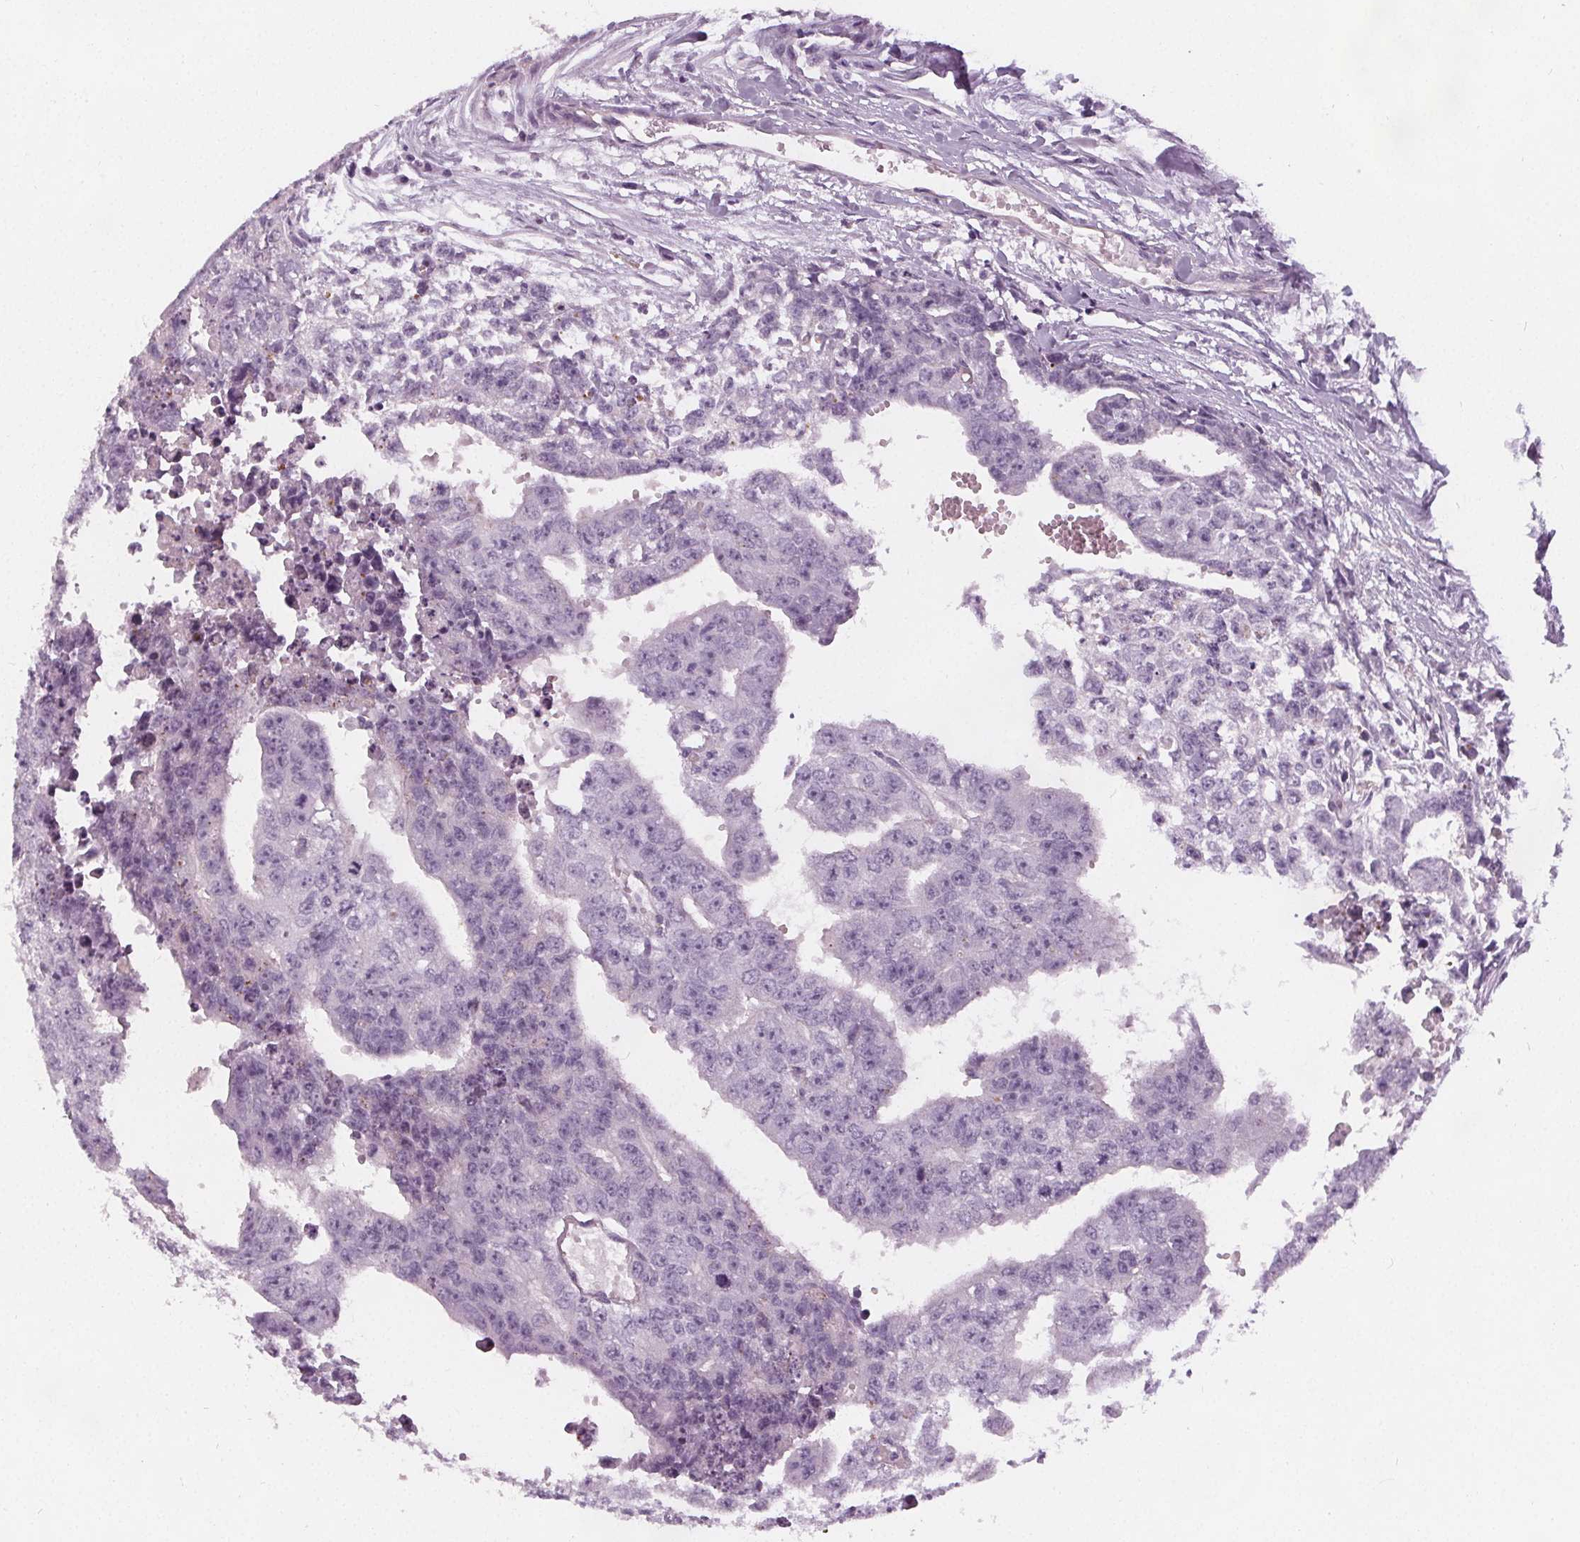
{"staining": {"intensity": "negative", "quantity": "none", "location": "none"}, "tissue": "testis cancer", "cell_type": "Tumor cells", "image_type": "cancer", "snomed": [{"axis": "morphology", "description": "Carcinoma, Embryonal, NOS"}, {"axis": "morphology", "description": "Teratoma, malignant, NOS"}, {"axis": "topography", "description": "Testis"}], "caption": "Immunohistochemistry of human testis cancer (teratoma (malignant)) reveals no positivity in tumor cells.", "gene": "SLC5A12", "patient": {"sex": "male", "age": 24}}